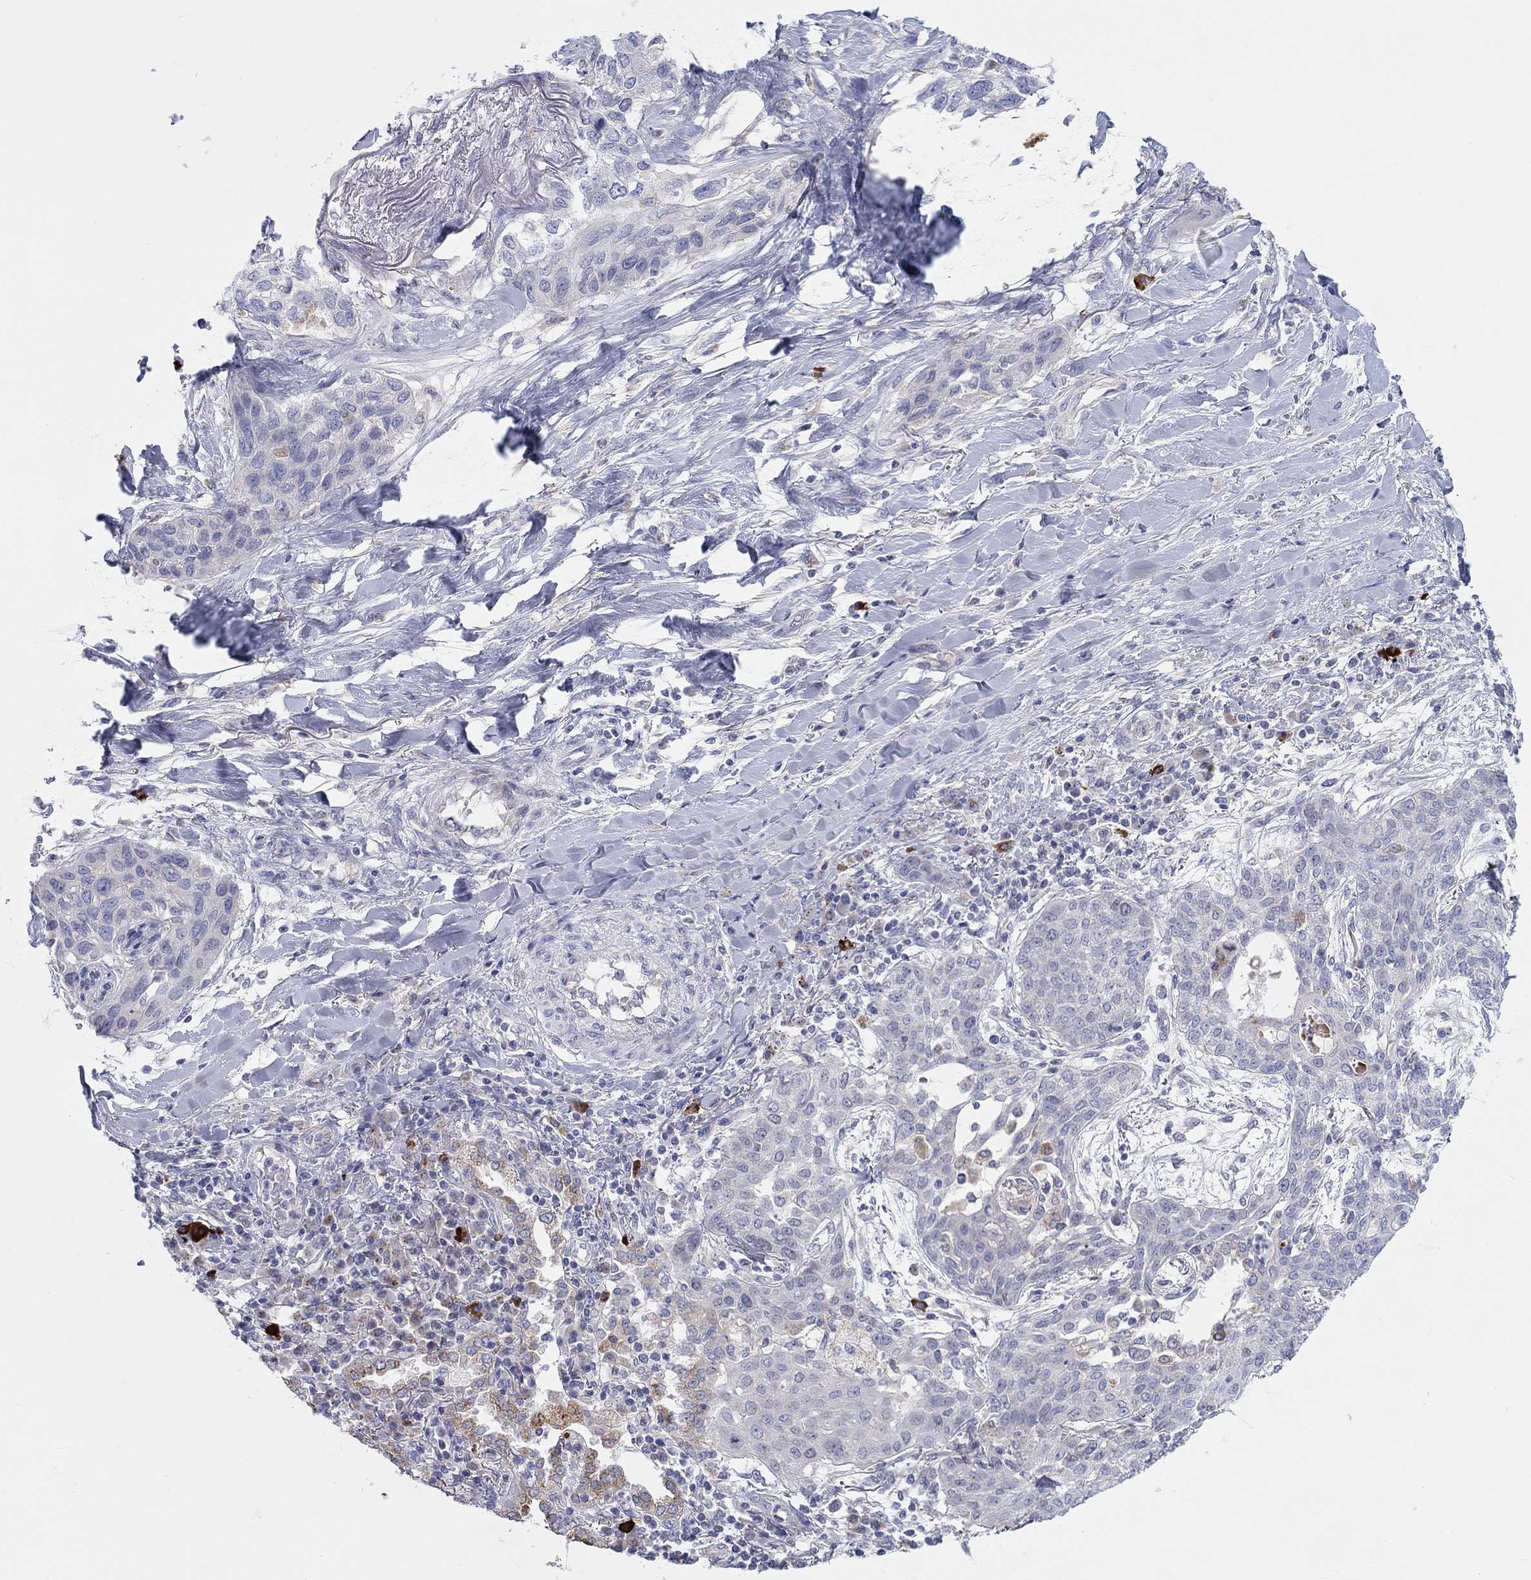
{"staining": {"intensity": "negative", "quantity": "none", "location": "none"}, "tissue": "lung cancer", "cell_type": "Tumor cells", "image_type": "cancer", "snomed": [{"axis": "morphology", "description": "Squamous cell carcinoma, NOS"}, {"axis": "topography", "description": "Lung"}], "caption": "The IHC micrograph has no significant staining in tumor cells of lung cancer tissue.", "gene": "BCO2", "patient": {"sex": "female", "age": 70}}